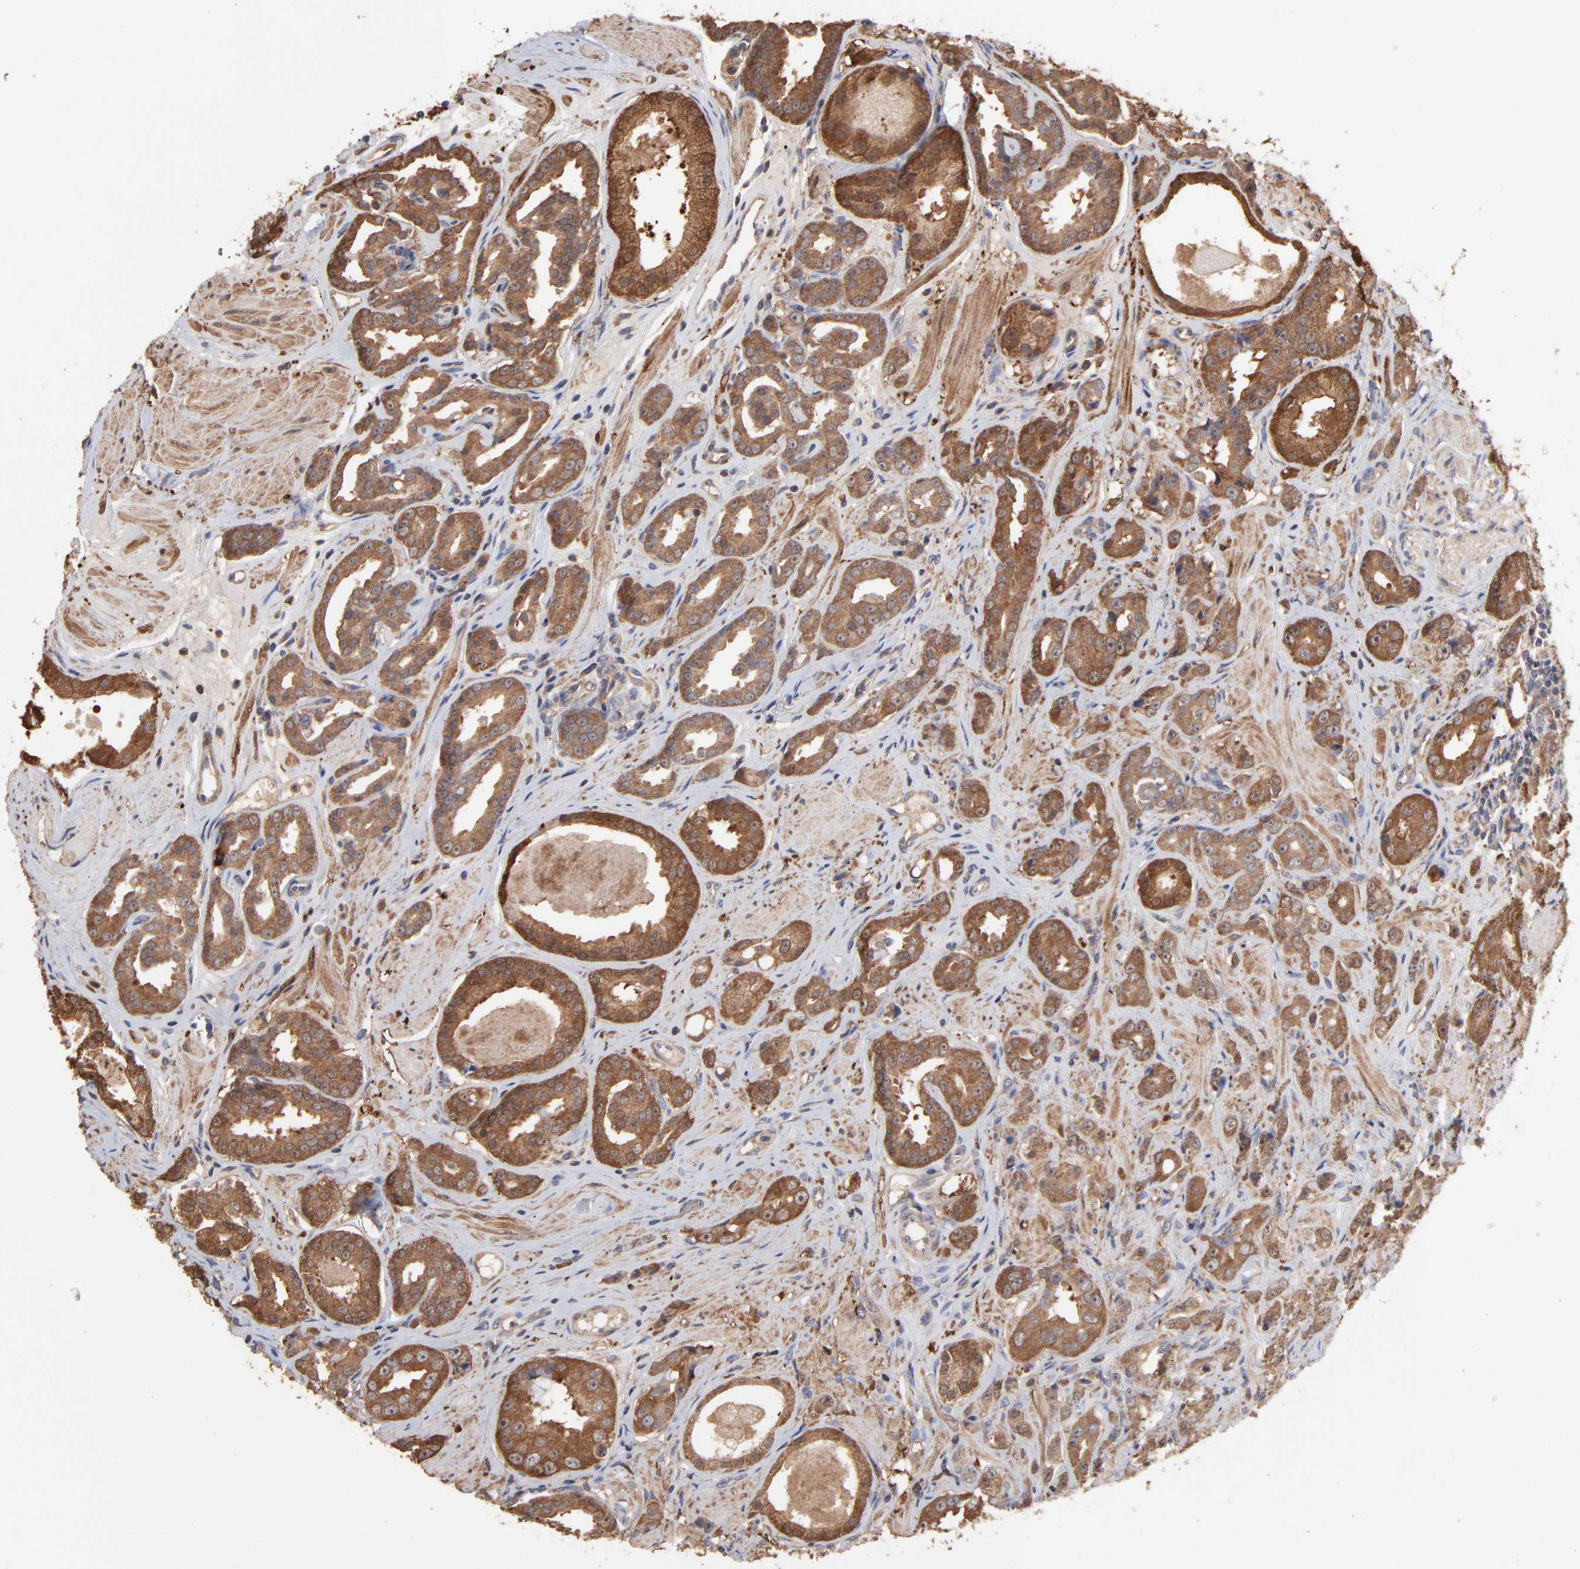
{"staining": {"intensity": "moderate", "quantity": ">75%", "location": "cytoplasmic/membranous"}, "tissue": "prostate cancer", "cell_type": "Tumor cells", "image_type": "cancer", "snomed": [{"axis": "morphology", "description": "Adenocarcinoma, Medium grade"}, {"axis": "topography", "description": "Prostate"}], "caption": "Prostate cancer (adenocarcinoma (medium-grade)) tissue displays moderate cytoplasmic/membranous staining in about >75% of tumor cells", "gene": "TANGO2", "patient": {"sex": "male", "age": 53}}